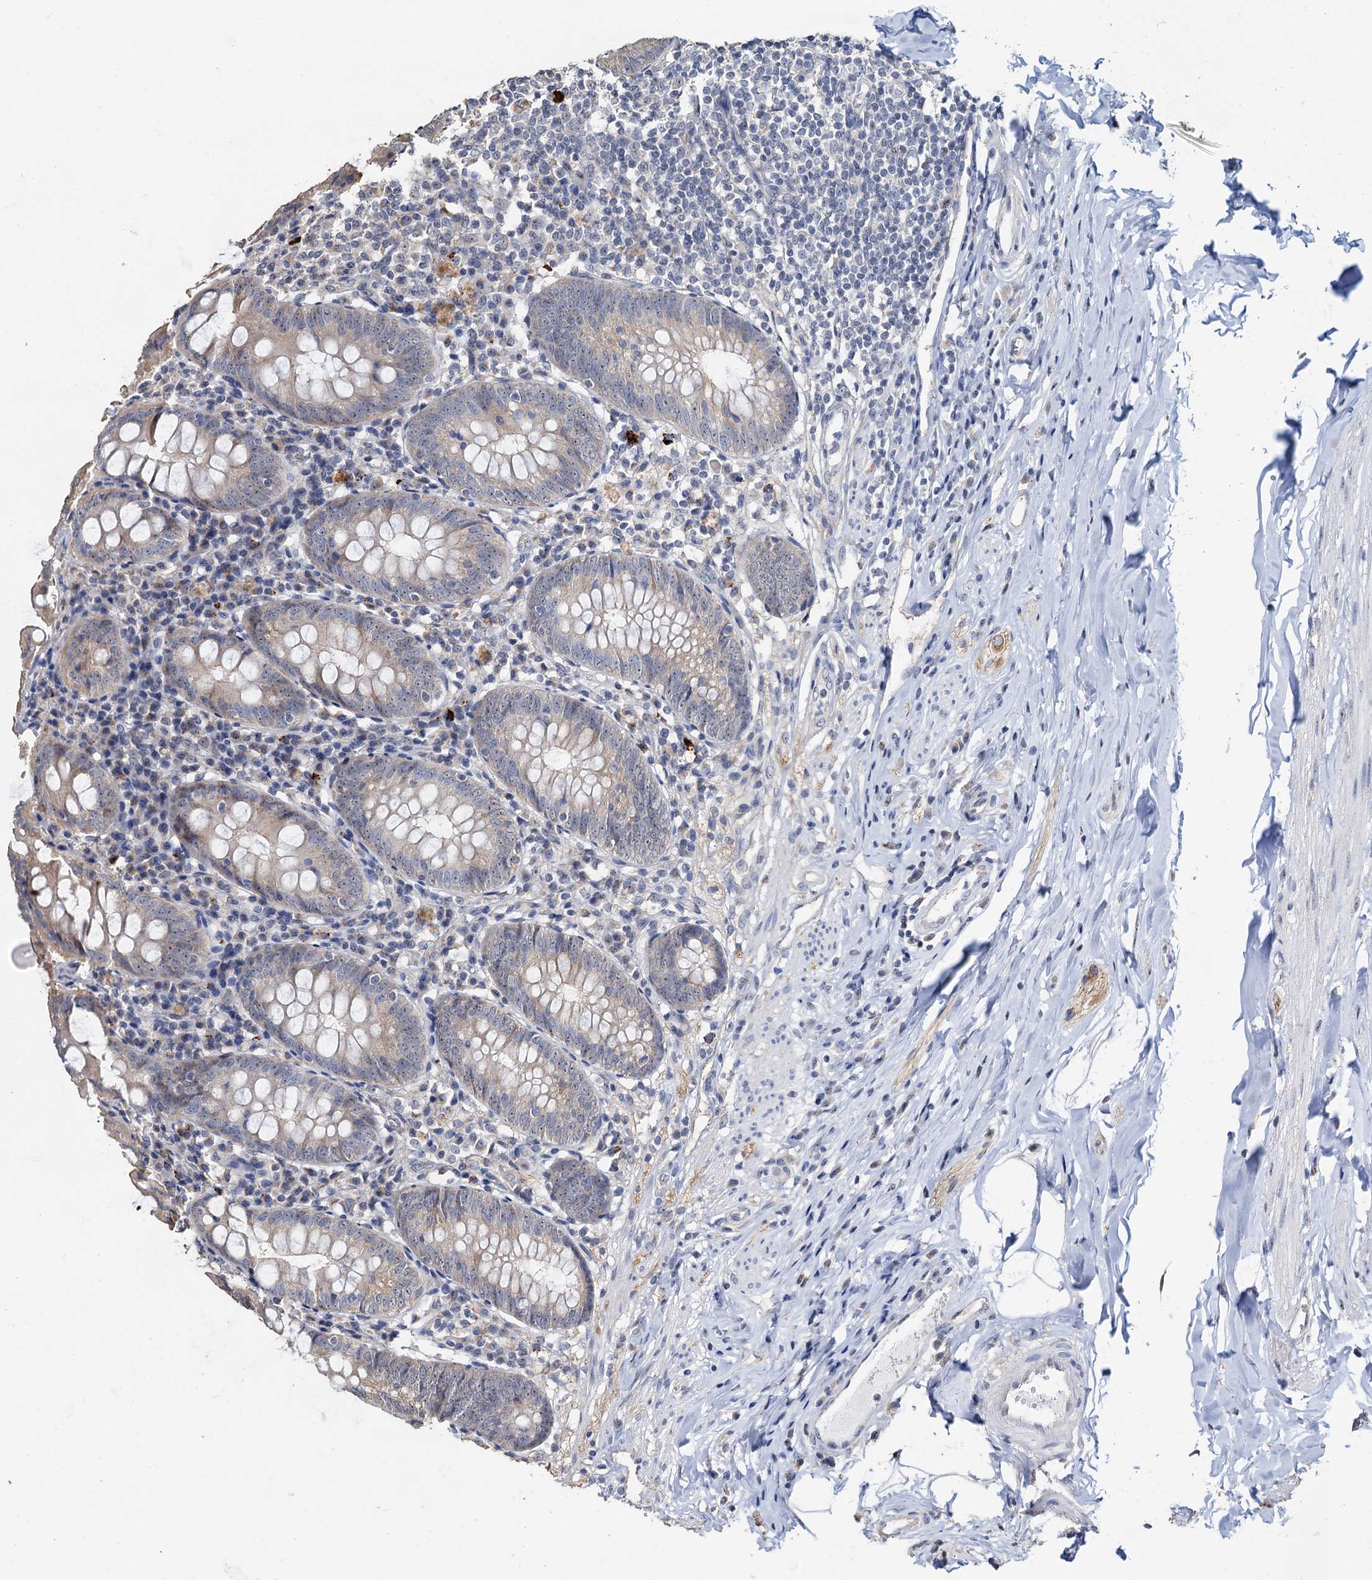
{"staining": {"intensity": "weak", "quantity": "25%-75%", "location": "cytoplasmic/membranous"}, "tissue": "appendix", "cell_type": "Glandular cells", "image_type": "normal", "snomed": [{"axis": "morphology", "description": "Normal tissue, NOS"}, {"axis": "topography", "description": "Appendix"}], "caption": "This photomicrograph reveals IHC staining of benign appendix, with low weak cytoplasmic/membranous staining in approximately 25%-75% of glandular cells.", "gene": "C2CD3", "patient": {"sex": "female", "age": 54}}